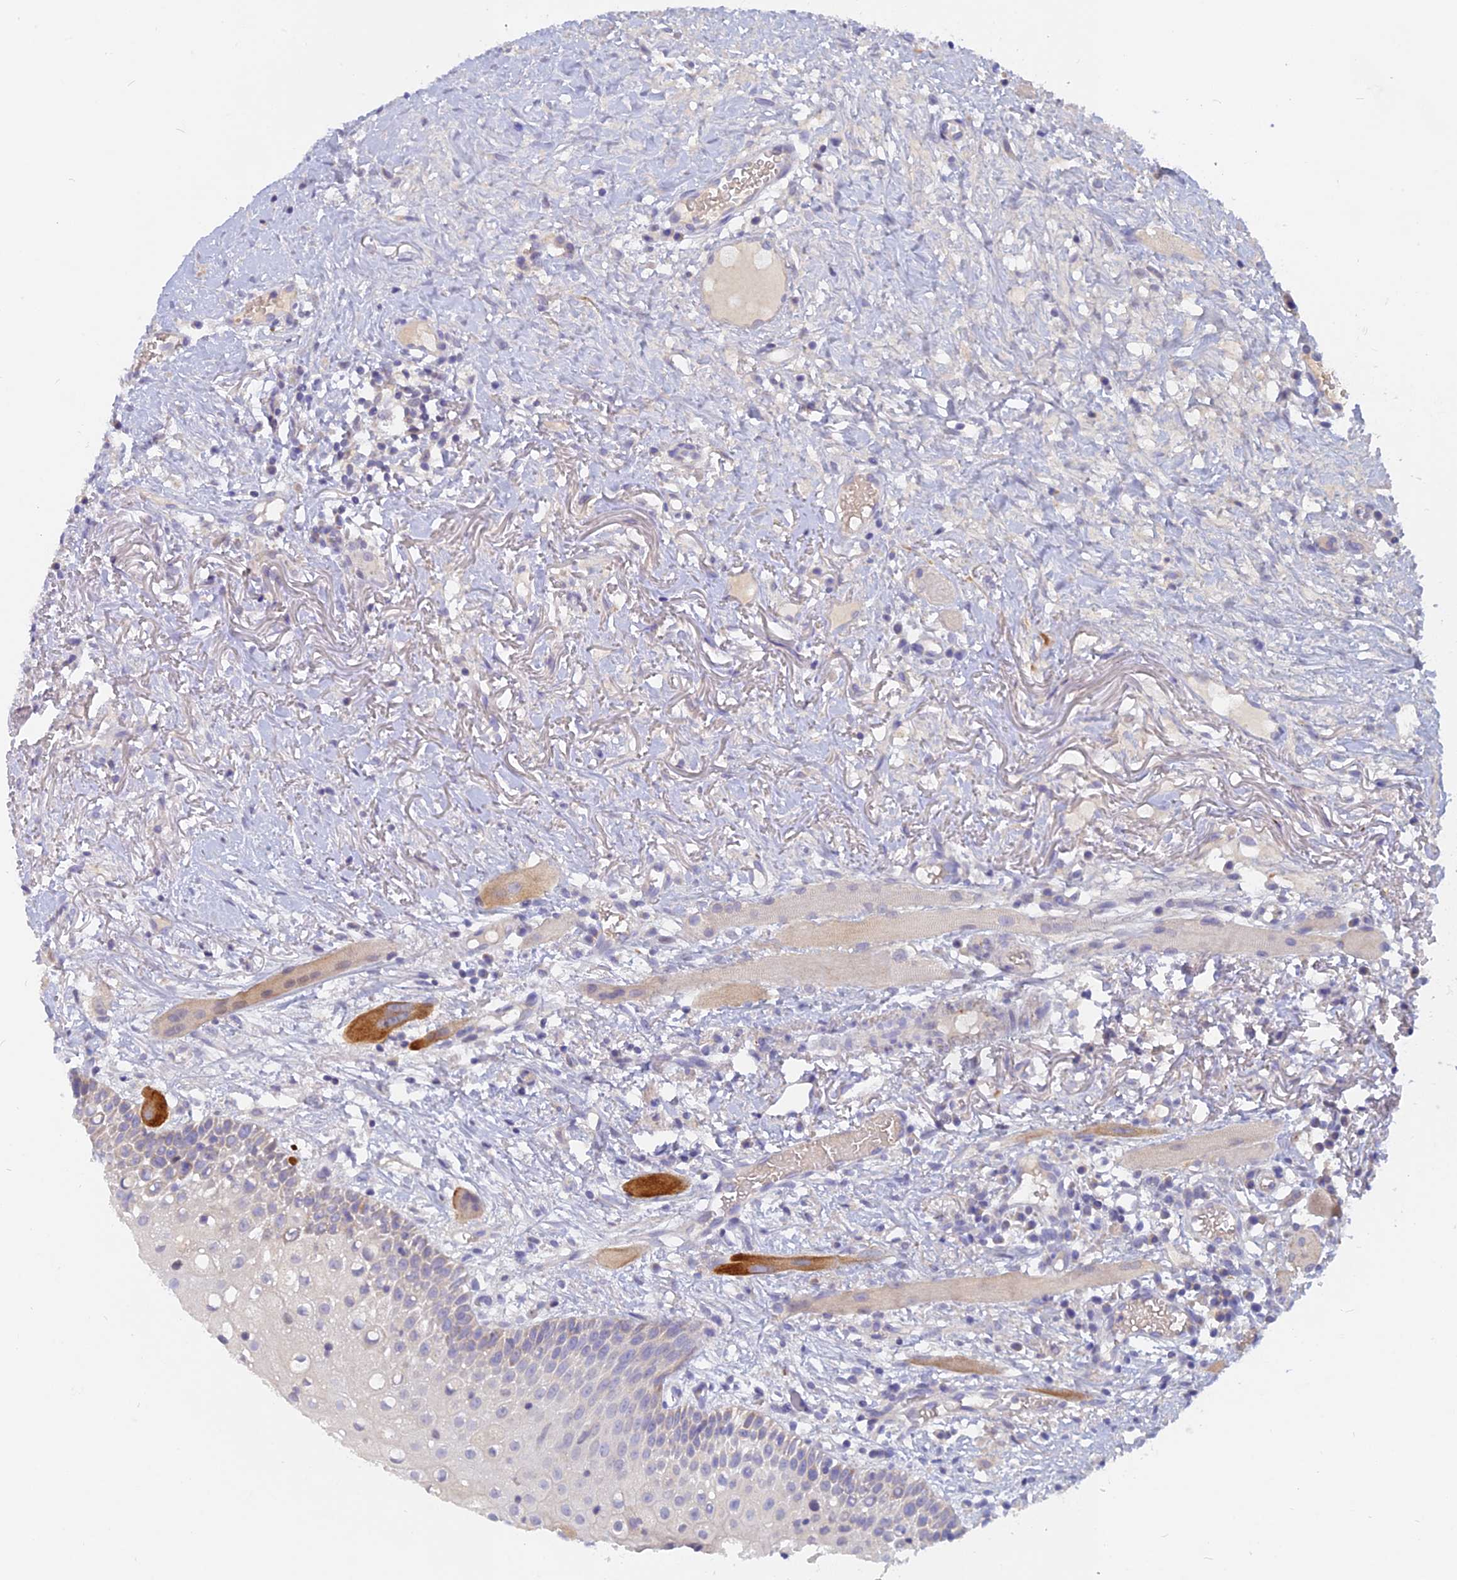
{"staining": {"intensity": "negative", "quantity": "none", "location": "none"}, "tissue": "oral mucosa", "cell_type": "Squamous epithelial cells", "image_type": "normal", "snomed": [{"axis": "morphology", "description": "Normal tissue, NOS"}, {"axis": "topography", "description": "Oral tissue"}], "caption": "DAB (3,3'-diaminobenzidine) immunohistochemical staining of unremarkable oral mucosa shows no significant expression in squamous epithelial cells.", "gene": "CACNA1B", "patient": {"sex": "female", "age": 69}}